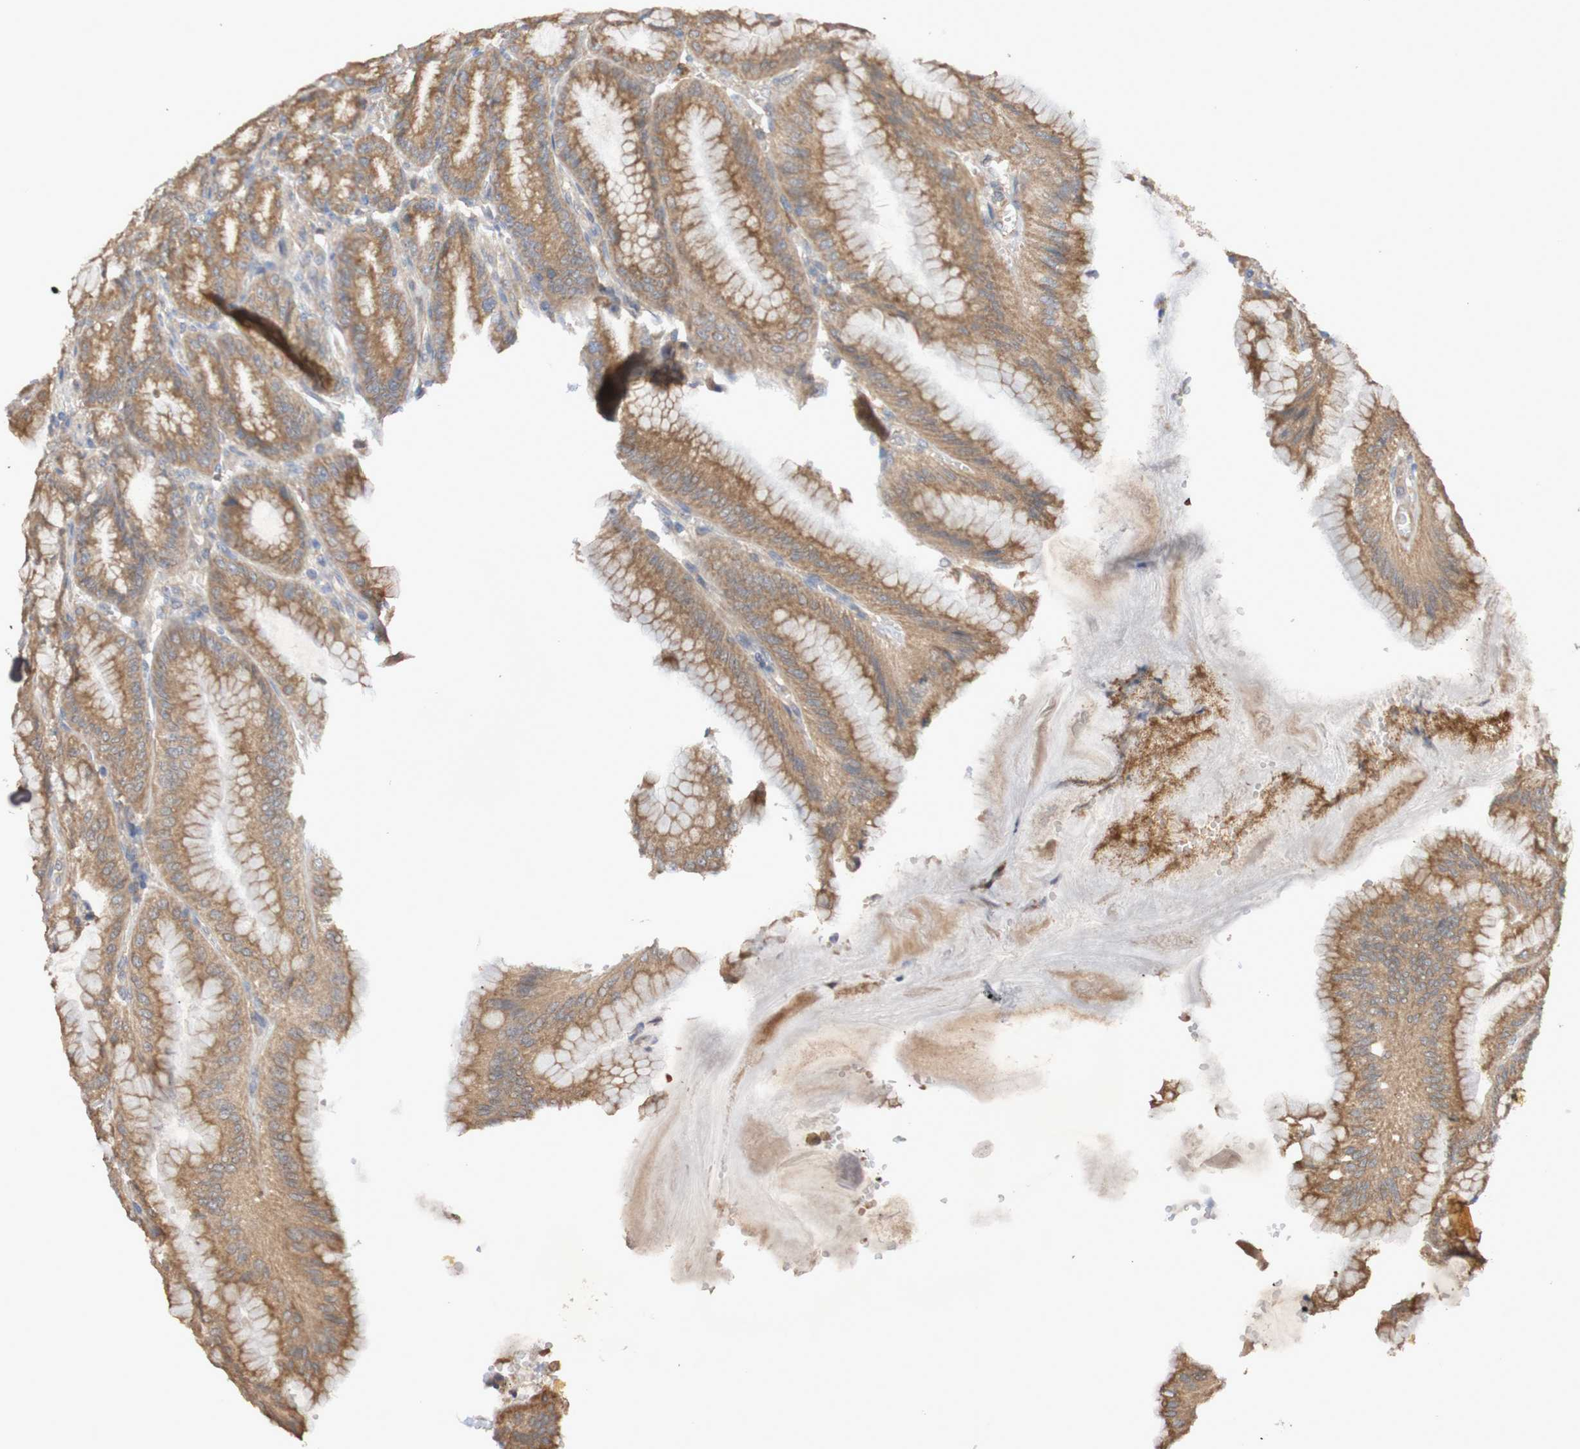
{"staining": {"intensity": "moderate", "quantity": ">75%", "location": "cytoplasmic/membranous"}, "tissue": "stomach", "cell_type": "Glandular cells", "image_type": "normal", "snomed": [{"axis": "morphology", "description": "Normal tissue, NOS"}, {"axis": "topography", "description": "Stomach, lower"}], "caption": "This photomicrograph displays normal stomach stained with immunohistochemistry to label a protein in brown. The cytoplasmic/membranous of glandular cells show moderate positivity for the protein. Nuclei are counter-stained blue.", "gene": "PHYH", "patient": {"sex": "male", "age": 71}}